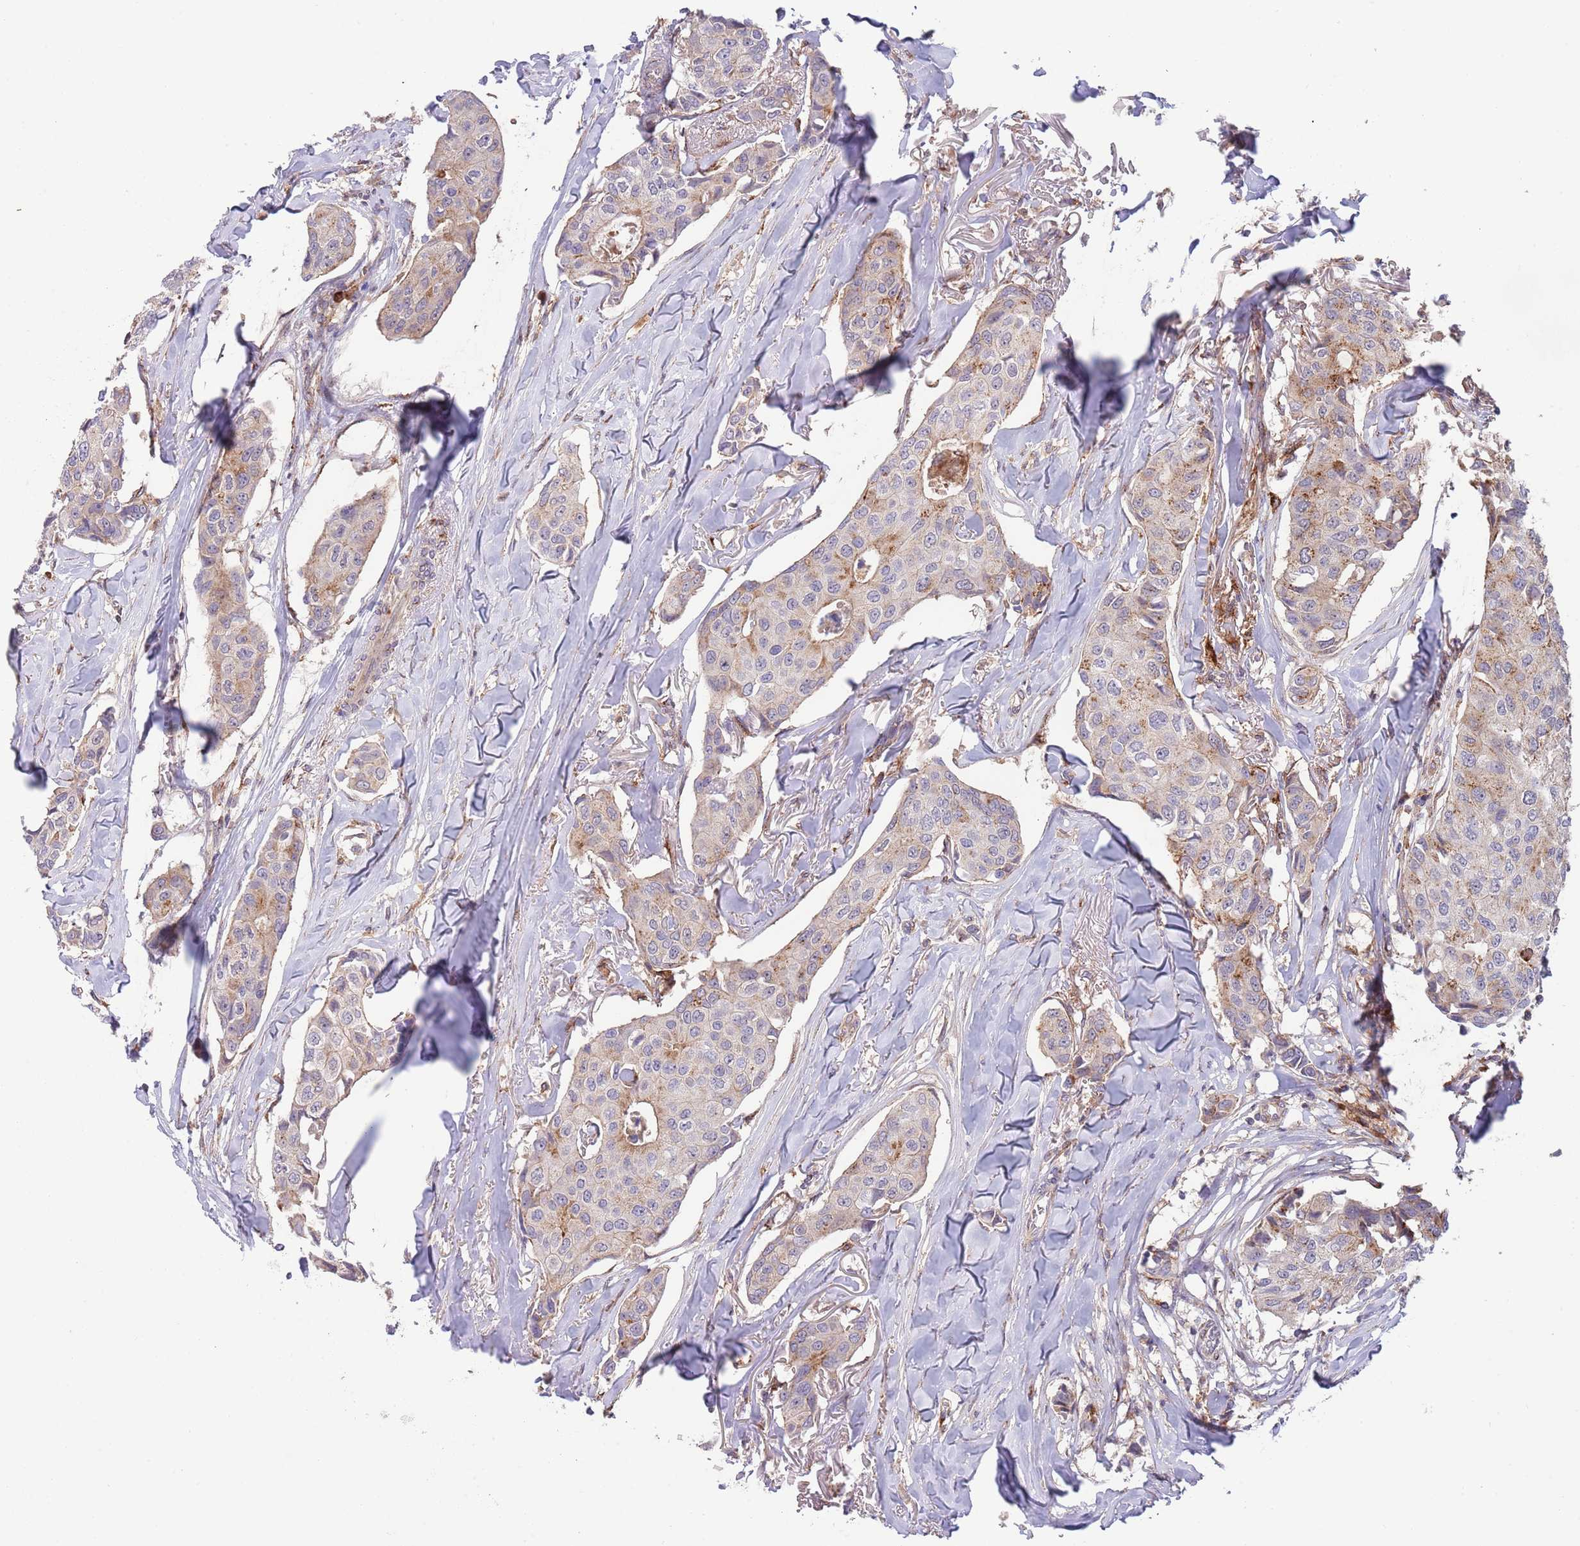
{"staining": {"intensity": "moderate", "quantity": "<25%", "location": "cytoplasmic/membranous"}, "tissue": "breast cancer", "cell_type": "Tumor cells", "image_type": "cancer", "snomed": [{"axis": "morphology", "description": "Duct carcinoma"}, {"axis": "topography", "description": "Breast"}], "caption": "Tumor cells reveal moderate cytoplasmic/membranous staining in about <25% of cells in breast invasive ductal carcinoma.", "gene": "BTBD7", "patient": {"sex": "female", "age": 80}}